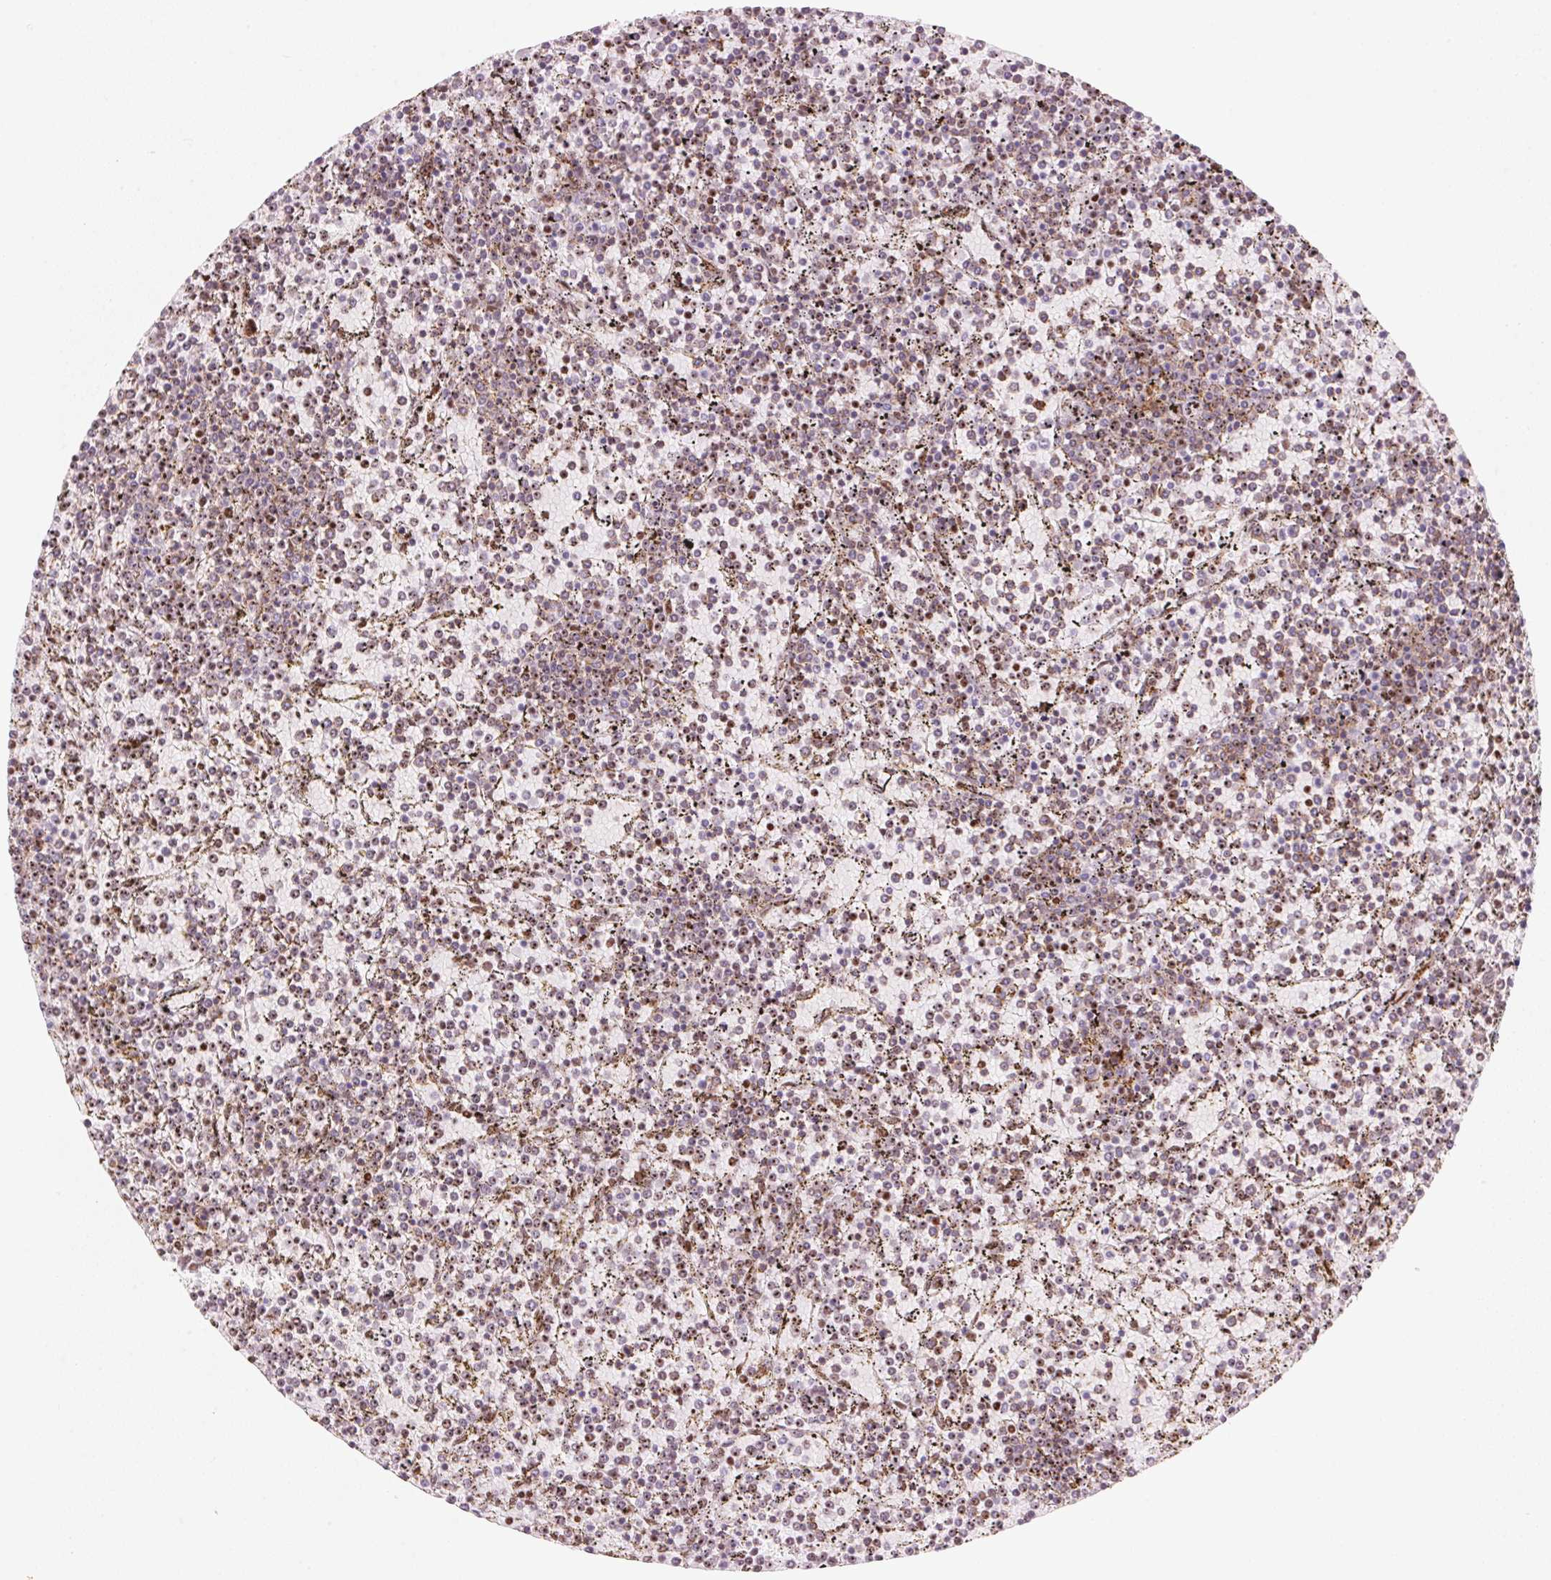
{"staining": {"intensity": "moderate", "quantity": ">75%", "location": "nuclear"}, "tissue": "lymphoma", "cell_type": "Tumor cells", "image_type": "cancer", "snomed": [{"axis": "morphology", "description": "Malignant lymphoma, non-Hodgkin's type, Low grade"}, {"axis": "topography", "description": "Spleen"}], "caption": "DAB (3,3'-diaminobenzidine) immunohistochemical staining of low-grade malignant lymphoma, non-Hodgkin's type shows moderate nuclear protein expression in about >75% of tumor cells.", "gene": "NXF1", "patient": {"sex": "female", "age": 77}}